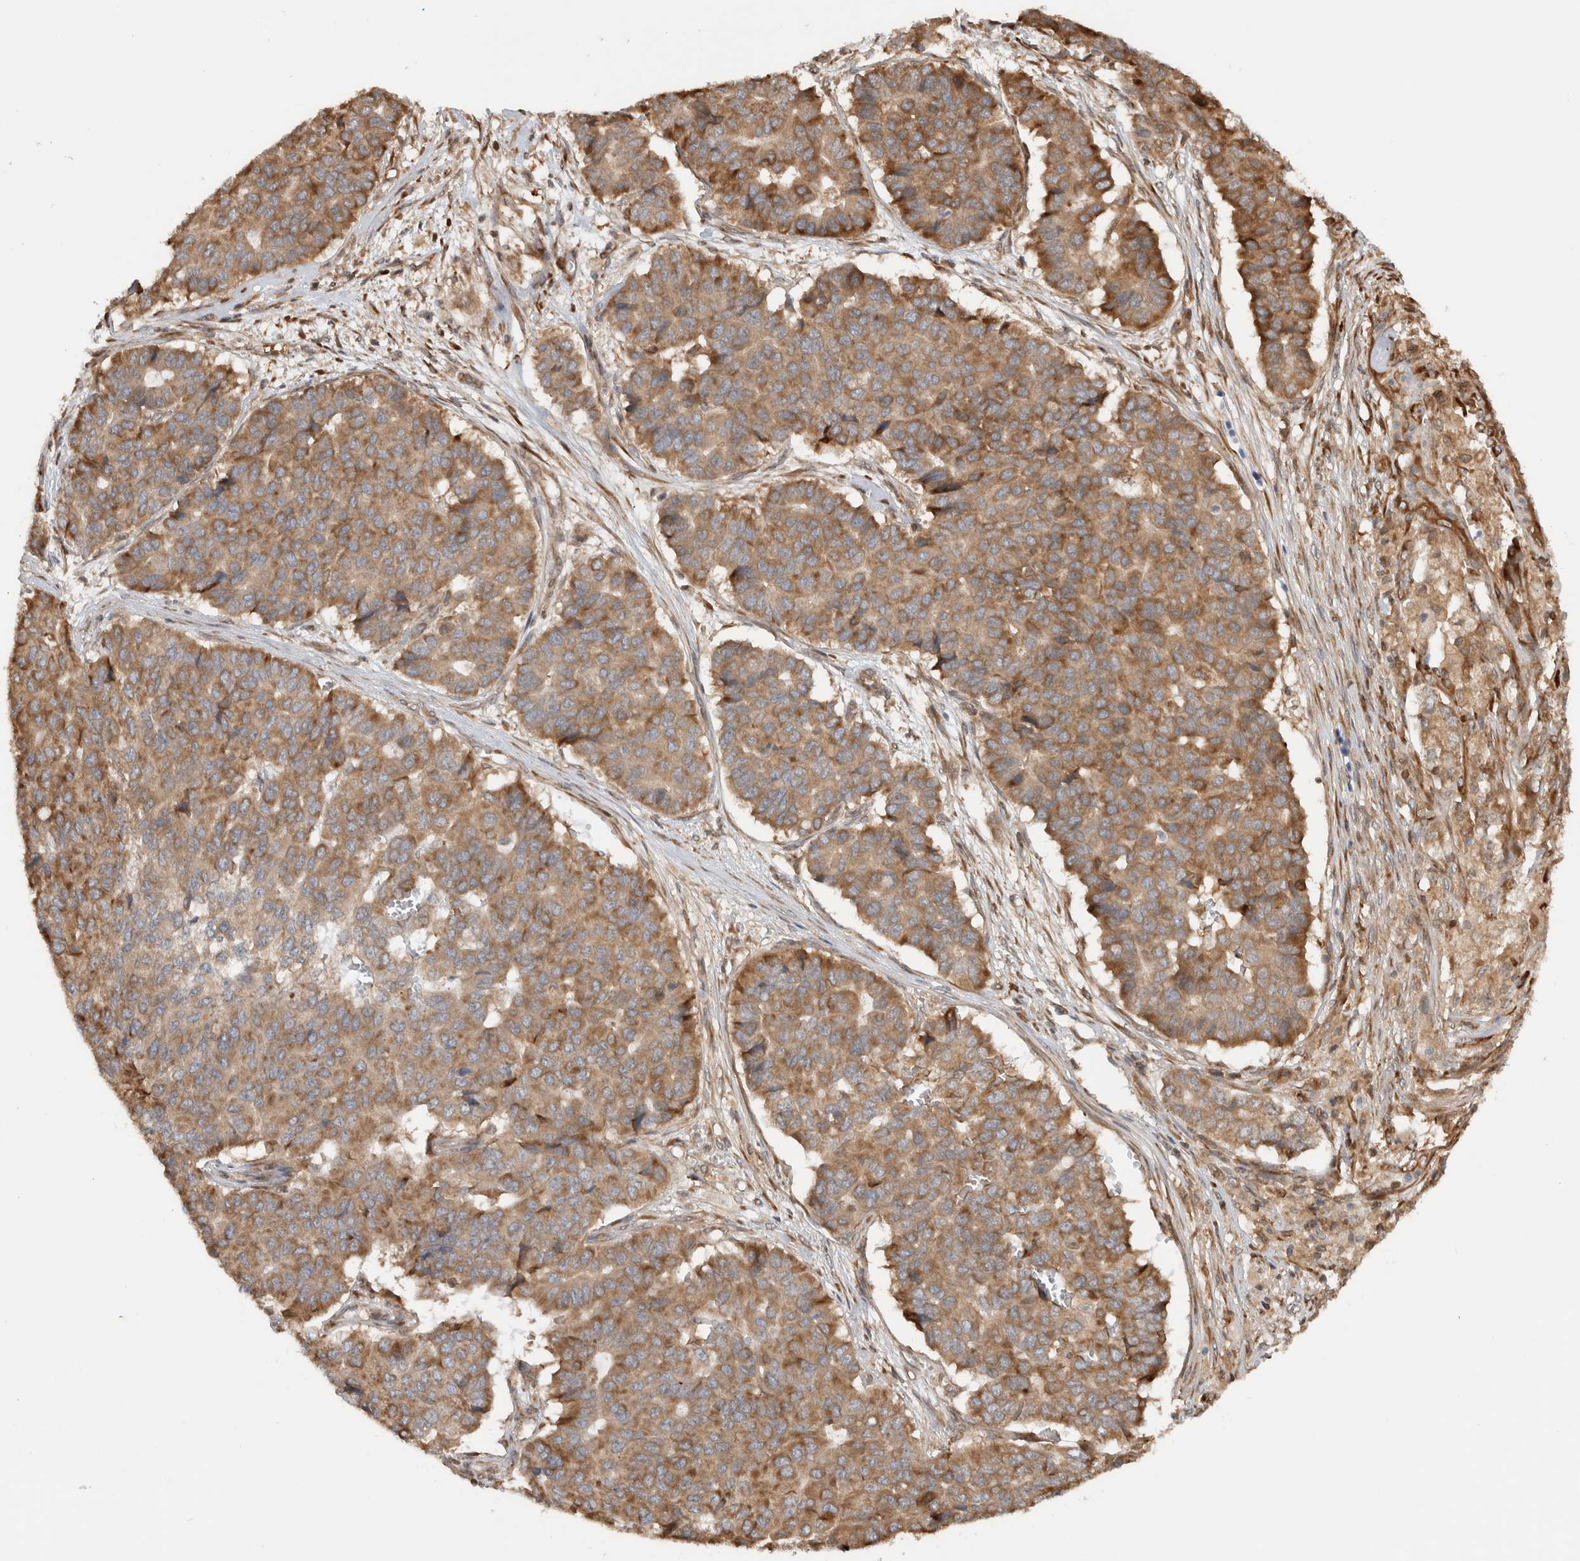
{"staining": {"intensity": "moderate", "quantity": ">75%", "location": "cytoplasmic/membranous"}, "tissue": "pancreatic cancer", "cell_type": "Tumor cells", "image_type": "cancer", "snomed": [{"axis": "morphology", "description": "Adenocarcinoma, NOS"}, {"axis": "topography", "description": "Pancreas"}], "caption": "The immunohistochemical stain shows moderate cytoplasmic/membranous staining in tumor cells of pancreatic cancer tissue.", "gene": "CNTROB", "patient": {"sex": "male", "age": 50}}